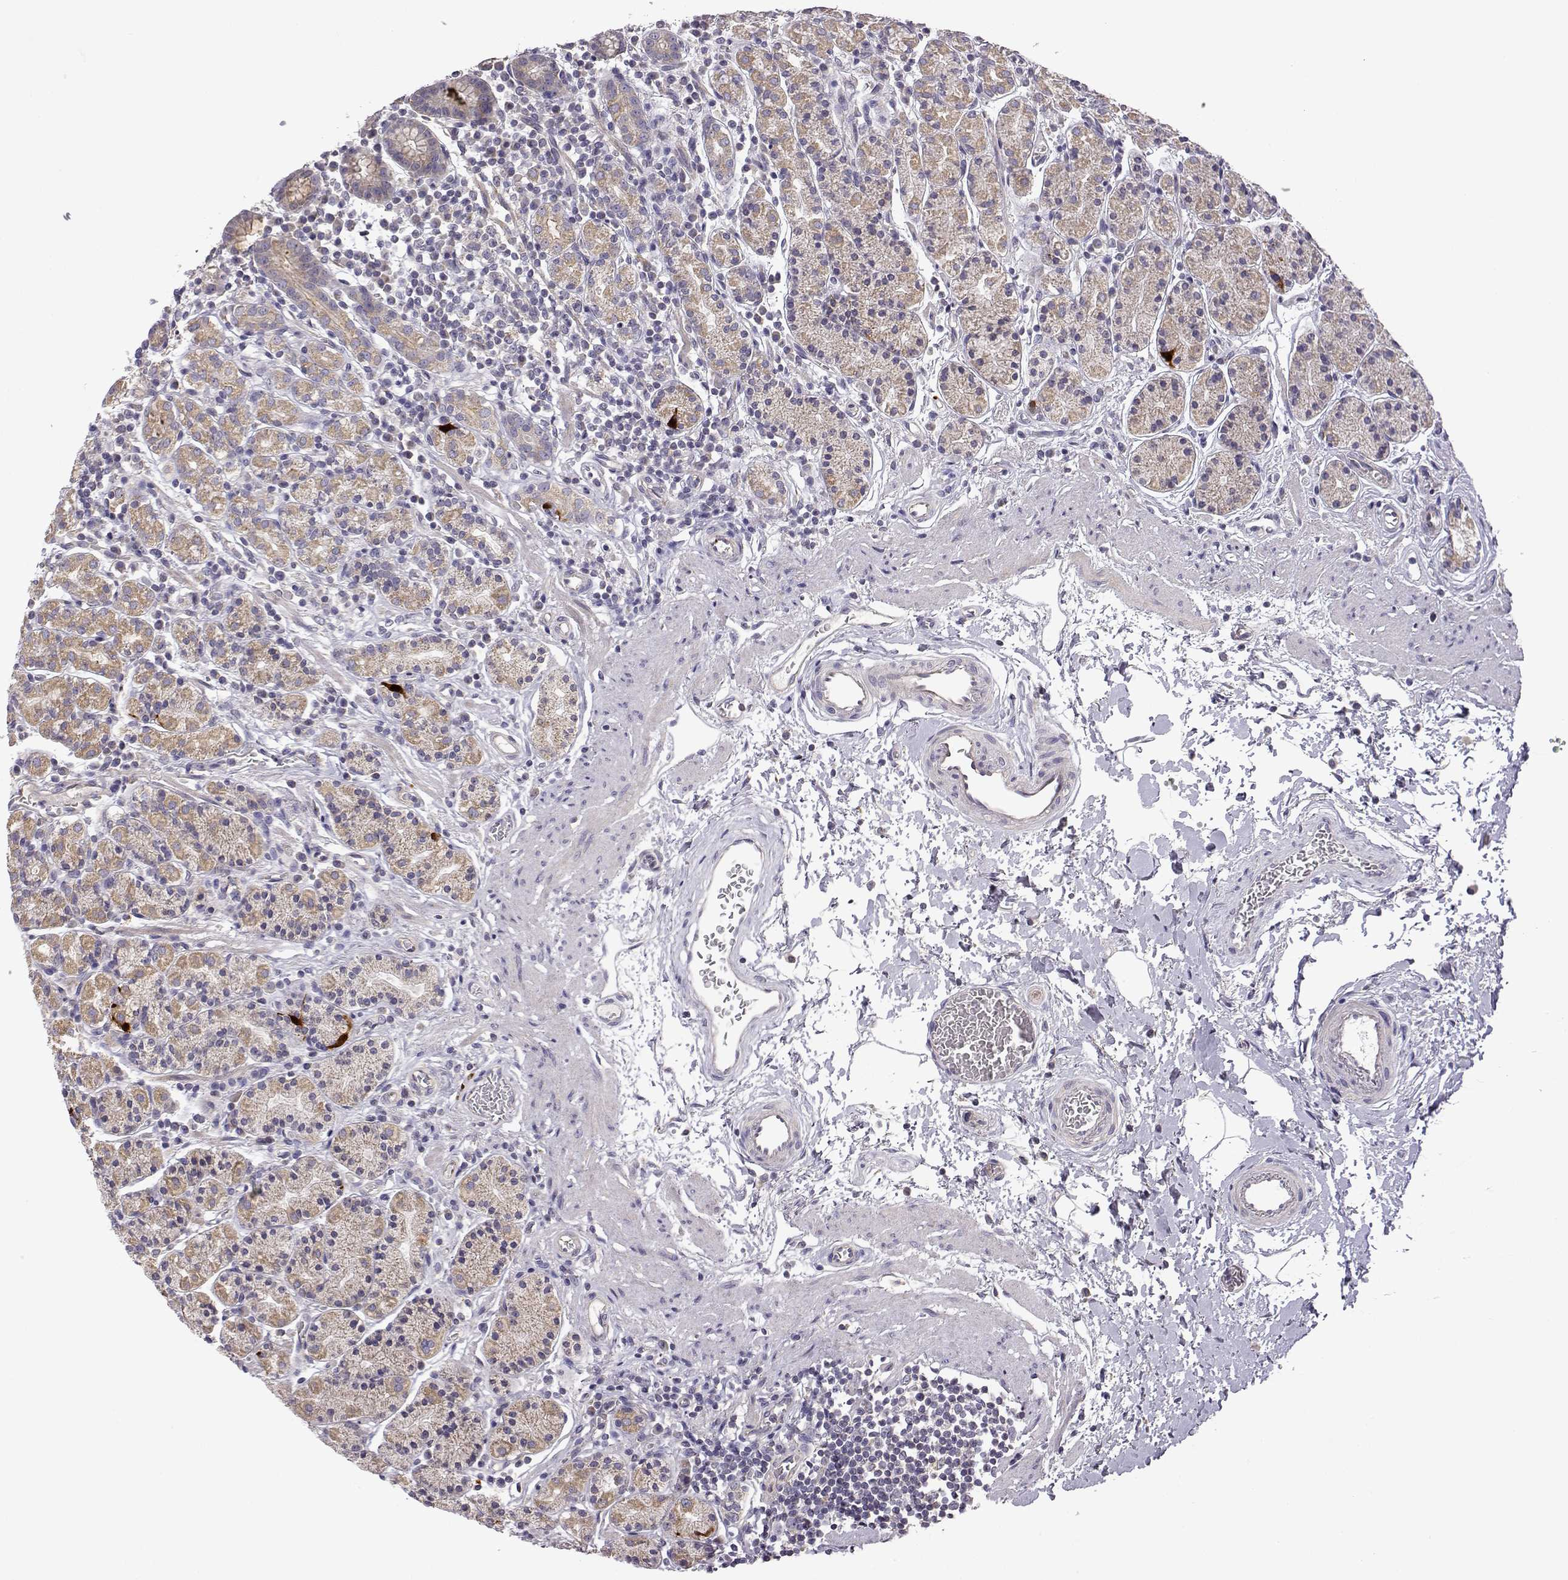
{"staining": {"intensity": "moderate", "quantity": "<25%", "location": "cytoplasmic/membranous"}, "tissue": "stomach", "cell_type": "Glandular cells", "image_type": "normal", "snomed": [{"axis": "morphology", "description": "Normal tissue, NOS"}, {"axis": "topography", "description": "Stomach, upper"}, {"axis": "topography", "description": "Stomach"}], "caption": "An immunohistochemistry (IHC) photomicrograph of unremarkable tissue is shown. Protein staining in brown labels moderate cytoplasmic/membranous positivity in stomach within glandular cells.", "gene": "DDC", "patient": {"sex": "male", "age": 62}}